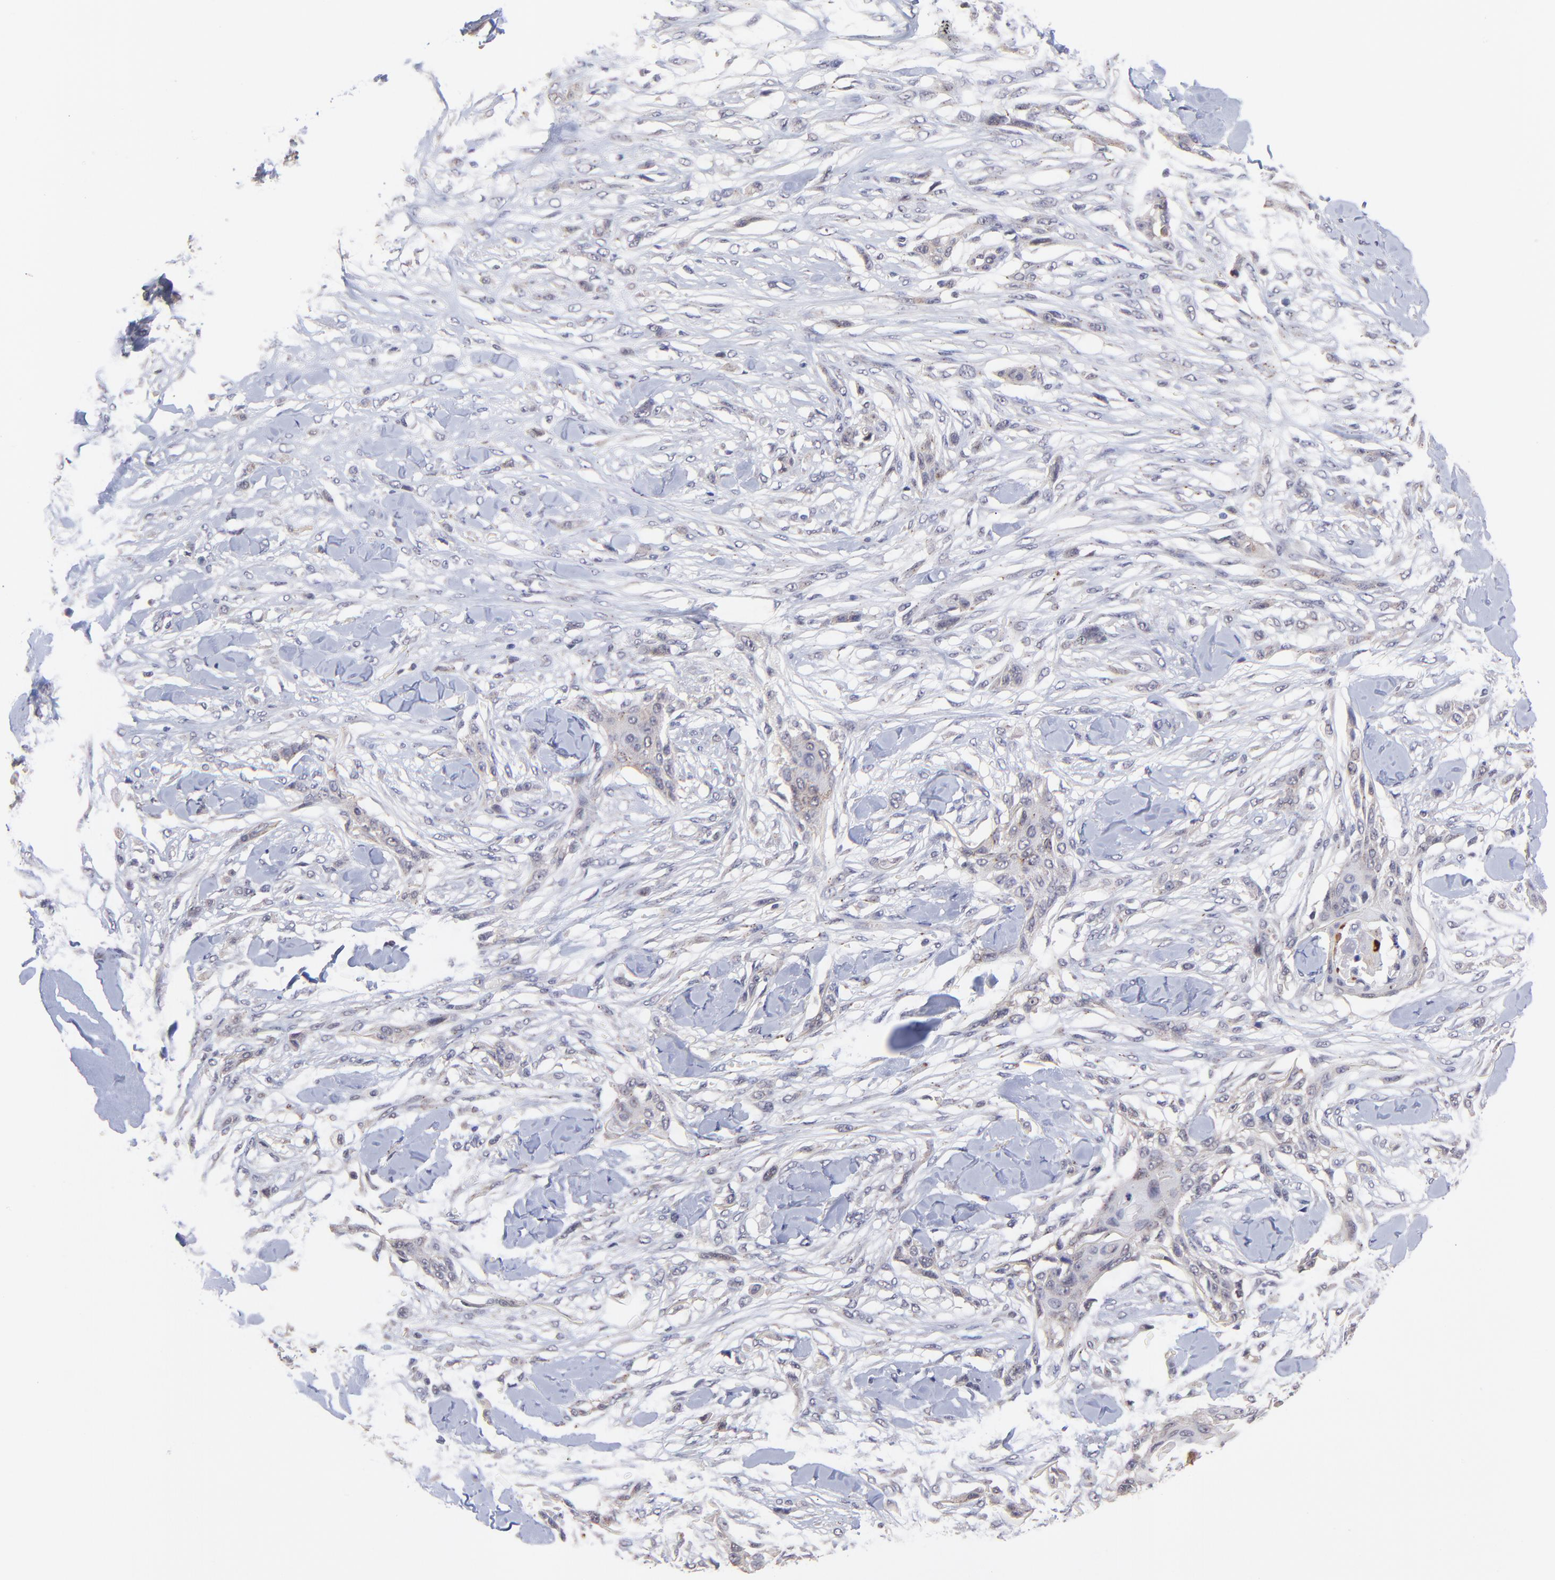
{"staining": {"intensity": "moderate", "quantity": "25%-75%", "location": "cytoplasmic/membranous"}, "tissue": "skin cancer", "cell_type": "Tumor cells", "image_type": "cancer", "snomed": [{"axis": "morphology", "description": "Squamous cell carcinoma, NOS"}, {"axis": "topography", "description": "Skin"}], "caption": "Skin cancer tissue exhibits moderate cytoplasmic/membranous staining in about 25%-75% of tumor cells, visualized by immunohistochemistry.", "gene": "ZNF747", "patient": {"sex": "female", "age": 59}}